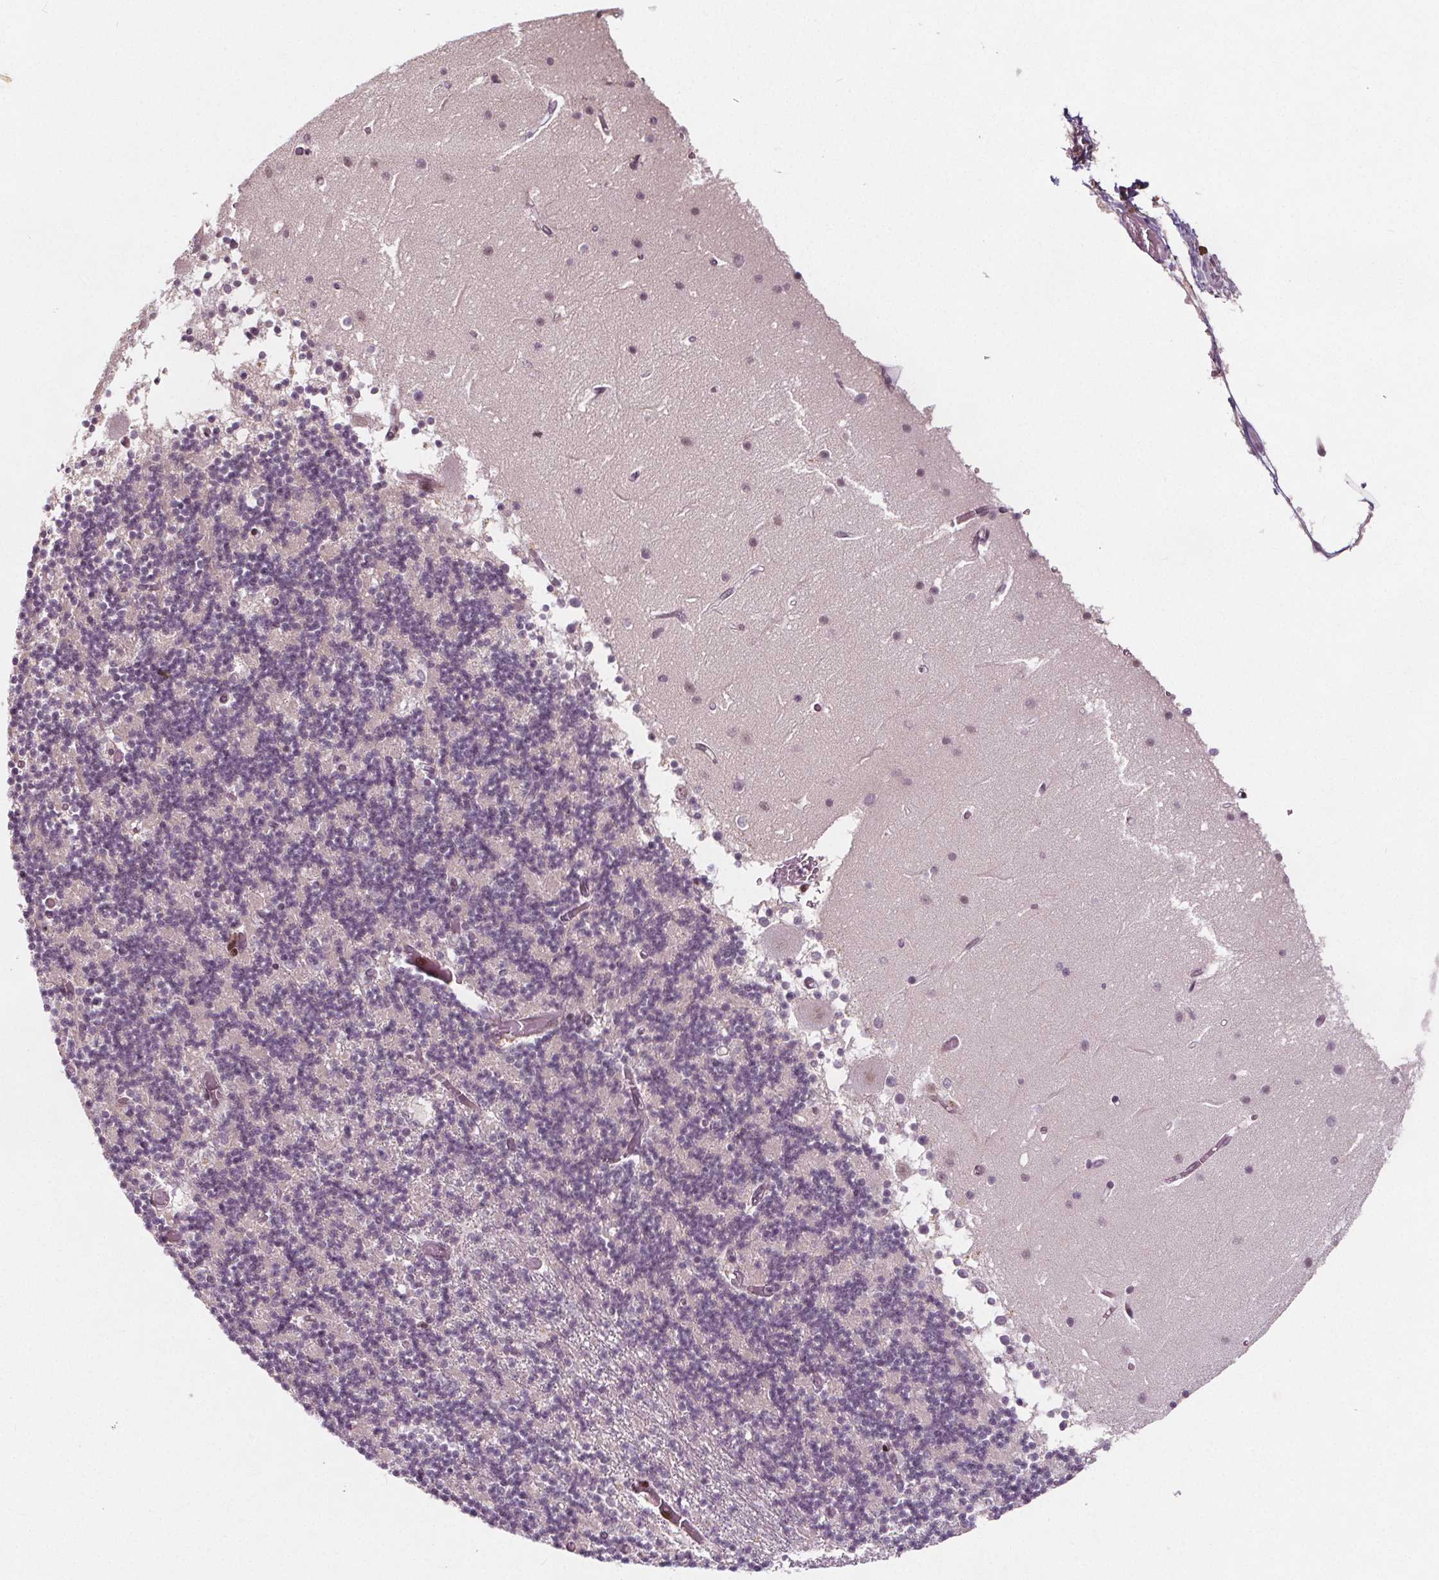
{"staining": {"intensity": "negative", "quantity": "none", "location": "none"}, "tissue": "cerebellum", "cell_type": "Cells in granular layer", "image_type": "normal", "snomed": [{"axis": "morphology", "description": "Normal tissue, NOS"}, {"axis": "topography", "description": "Cerebellum"}], "caption": "DAB (3,3'-diaminobenzidine) immunohistochemical staining of normal cerebellum reveals no significant positivity in cells in granular layer.", "gene": "TAF6L", "patient": {"sex": "female", "age": 28}}